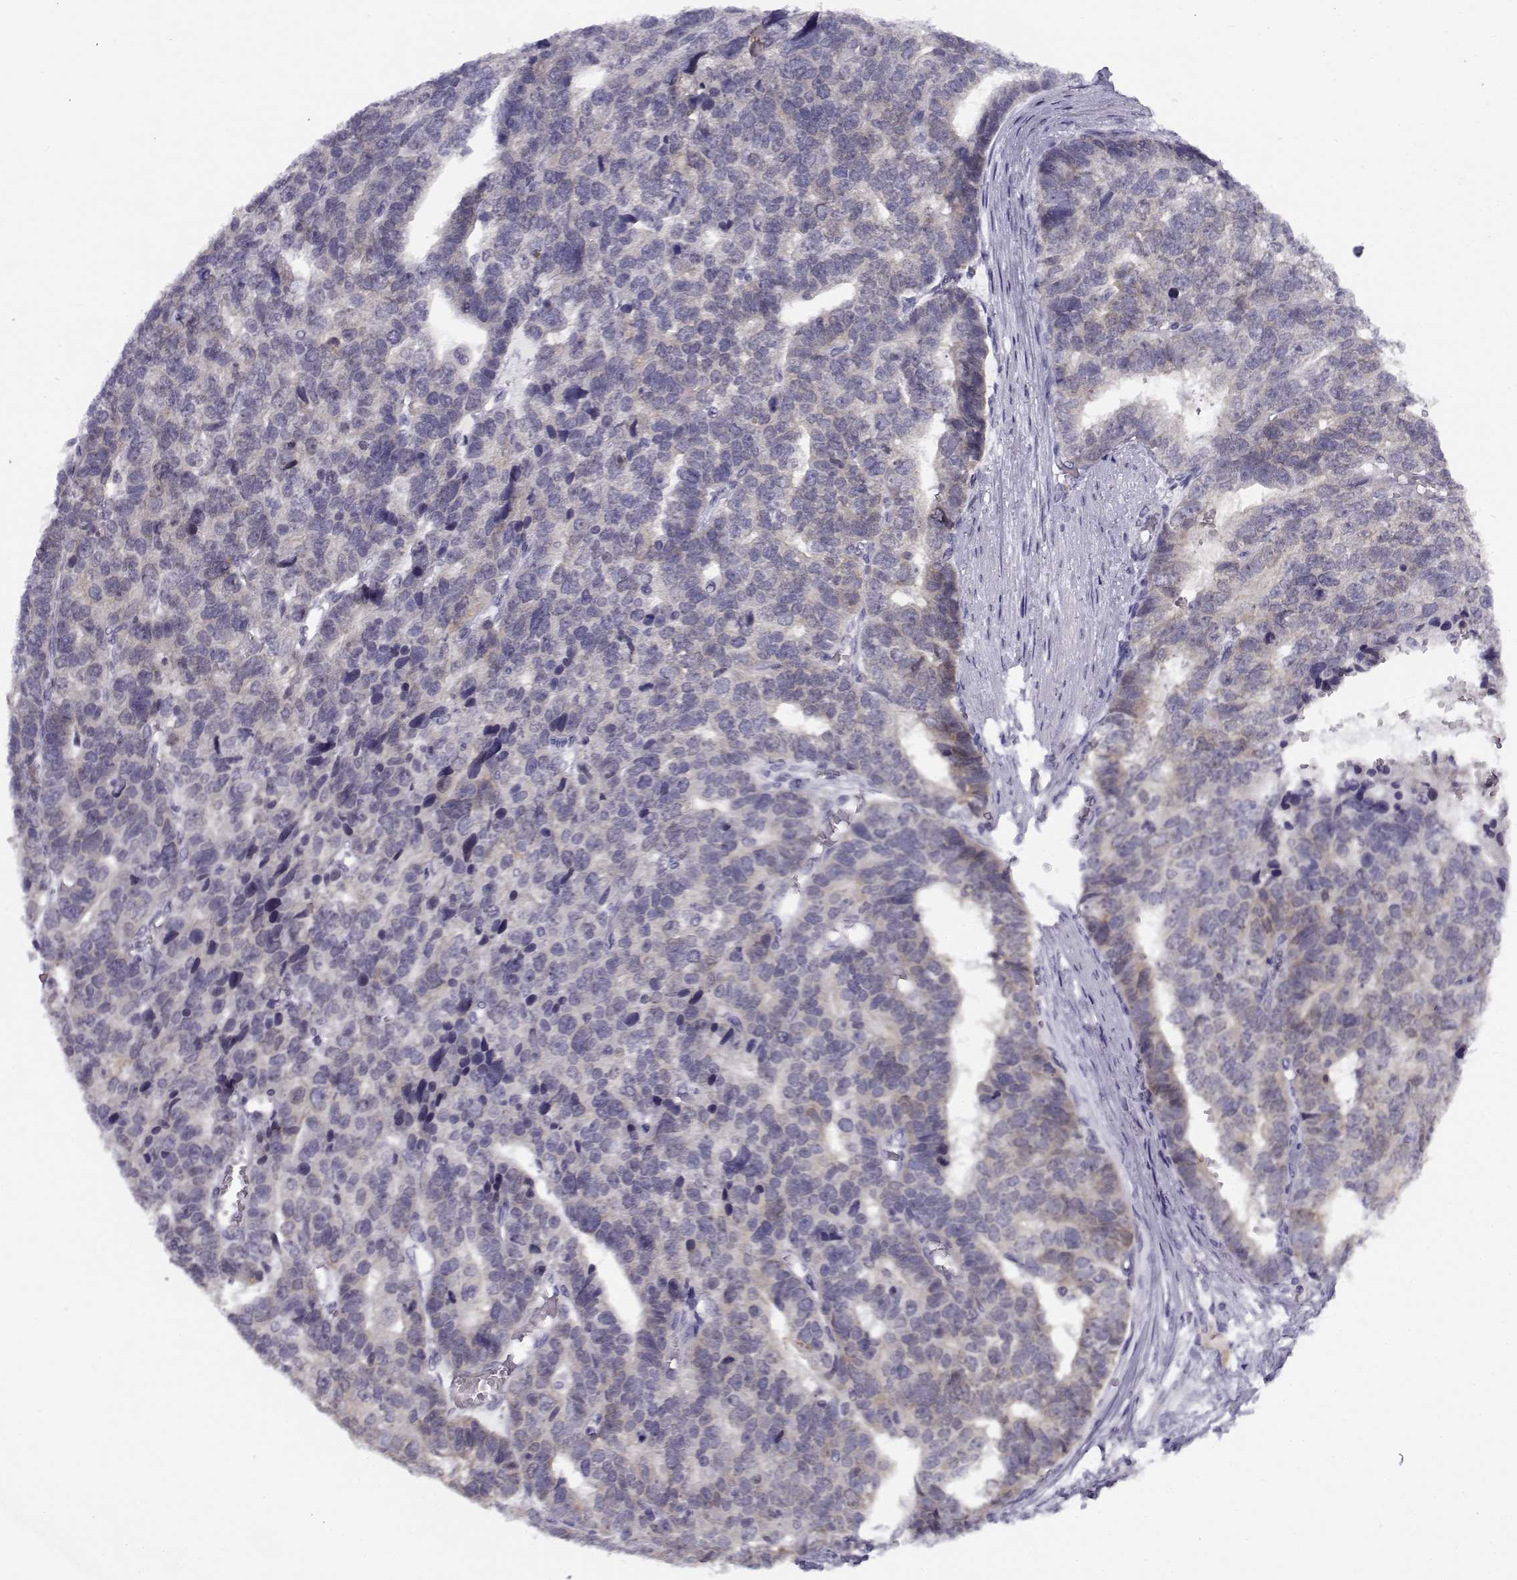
{"staining": {"intensity": "weak", "quantity": "<25%", "location": "cytoplasmic/membranous"}, "tissue": "stomach cancer", "cell_type": "Tumor cells", "image_type": "cancer", "snomed": [{"axis": "morphology", "description": "Adenocarcinoma, NOS"}, {"axis": "topography", "description": "Stomach"}], "caption": "Tumor cells show no significant expression in stomach cancer.", "gene": "DDX25", "patient": {"sex": "male", "age": 69}}